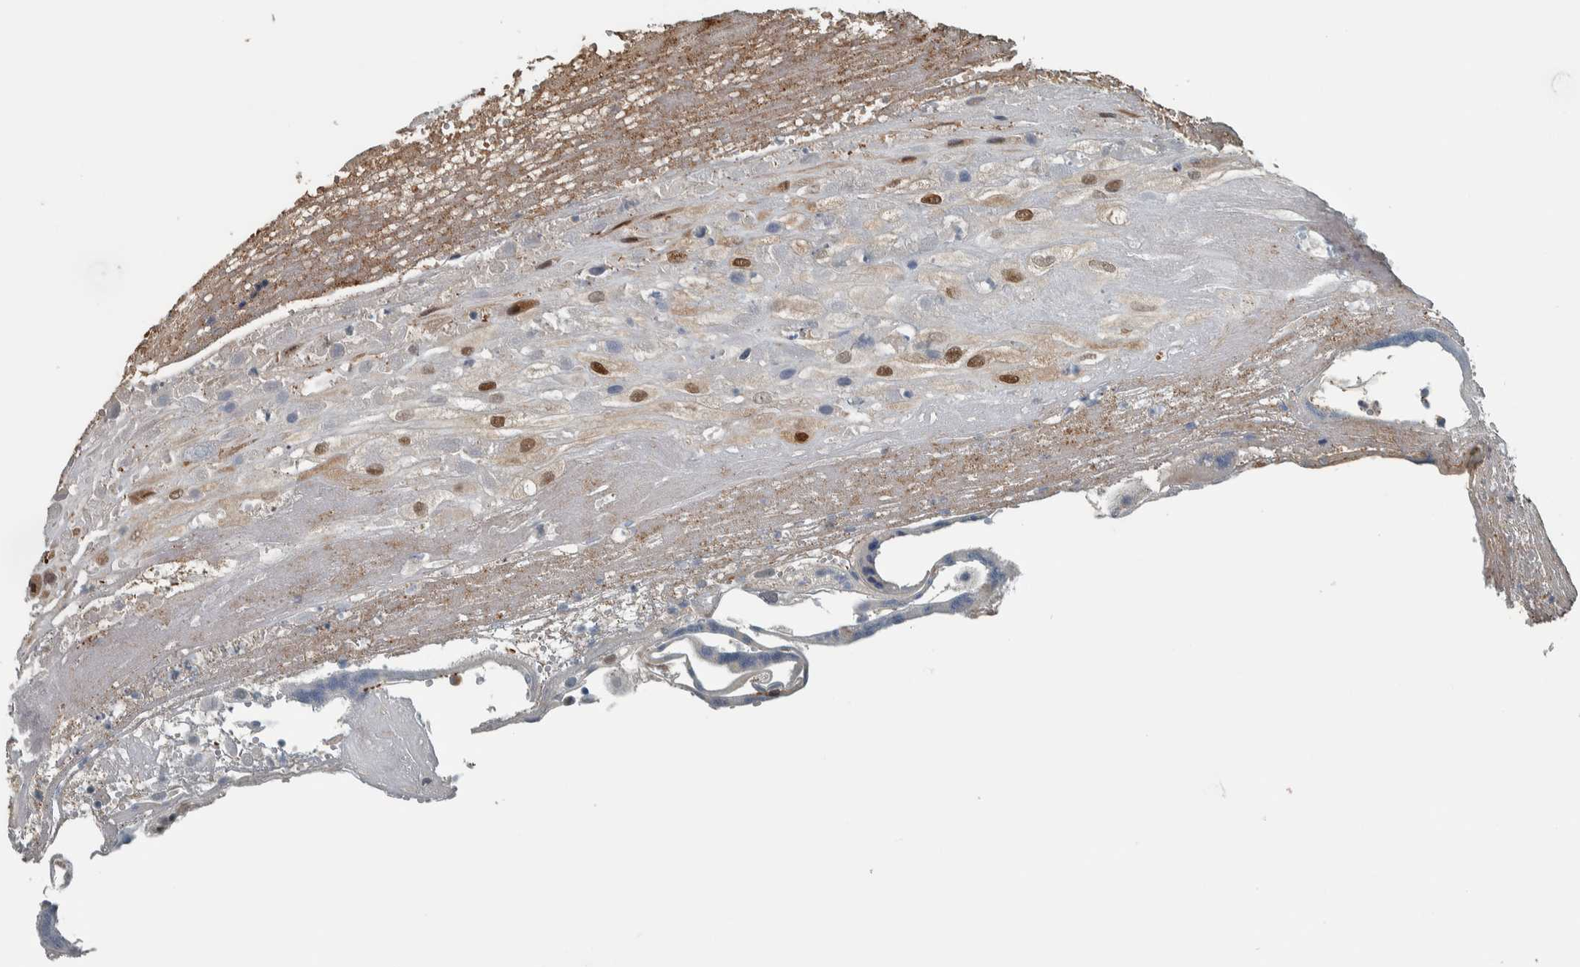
{"staining": {"intensity": "moderate", "quantity": "25%-75%", "location": "nuclear"}, "tissue": "placenta", "cell_type": "Decidual cells", "image_type": "normal", "snomed": [{"axis": "morphology", "description": "Normal tissue, NOS"}, {"axis": "topography", "description": "Placenta"}], "caption": "The immunohistochemical stain highlights moderate nuclear expression in decidual cells of normal placenta. Nuclei are stained in blue.", "gene": "ALAD", "patient": {"sex": "female", "age": 18}}